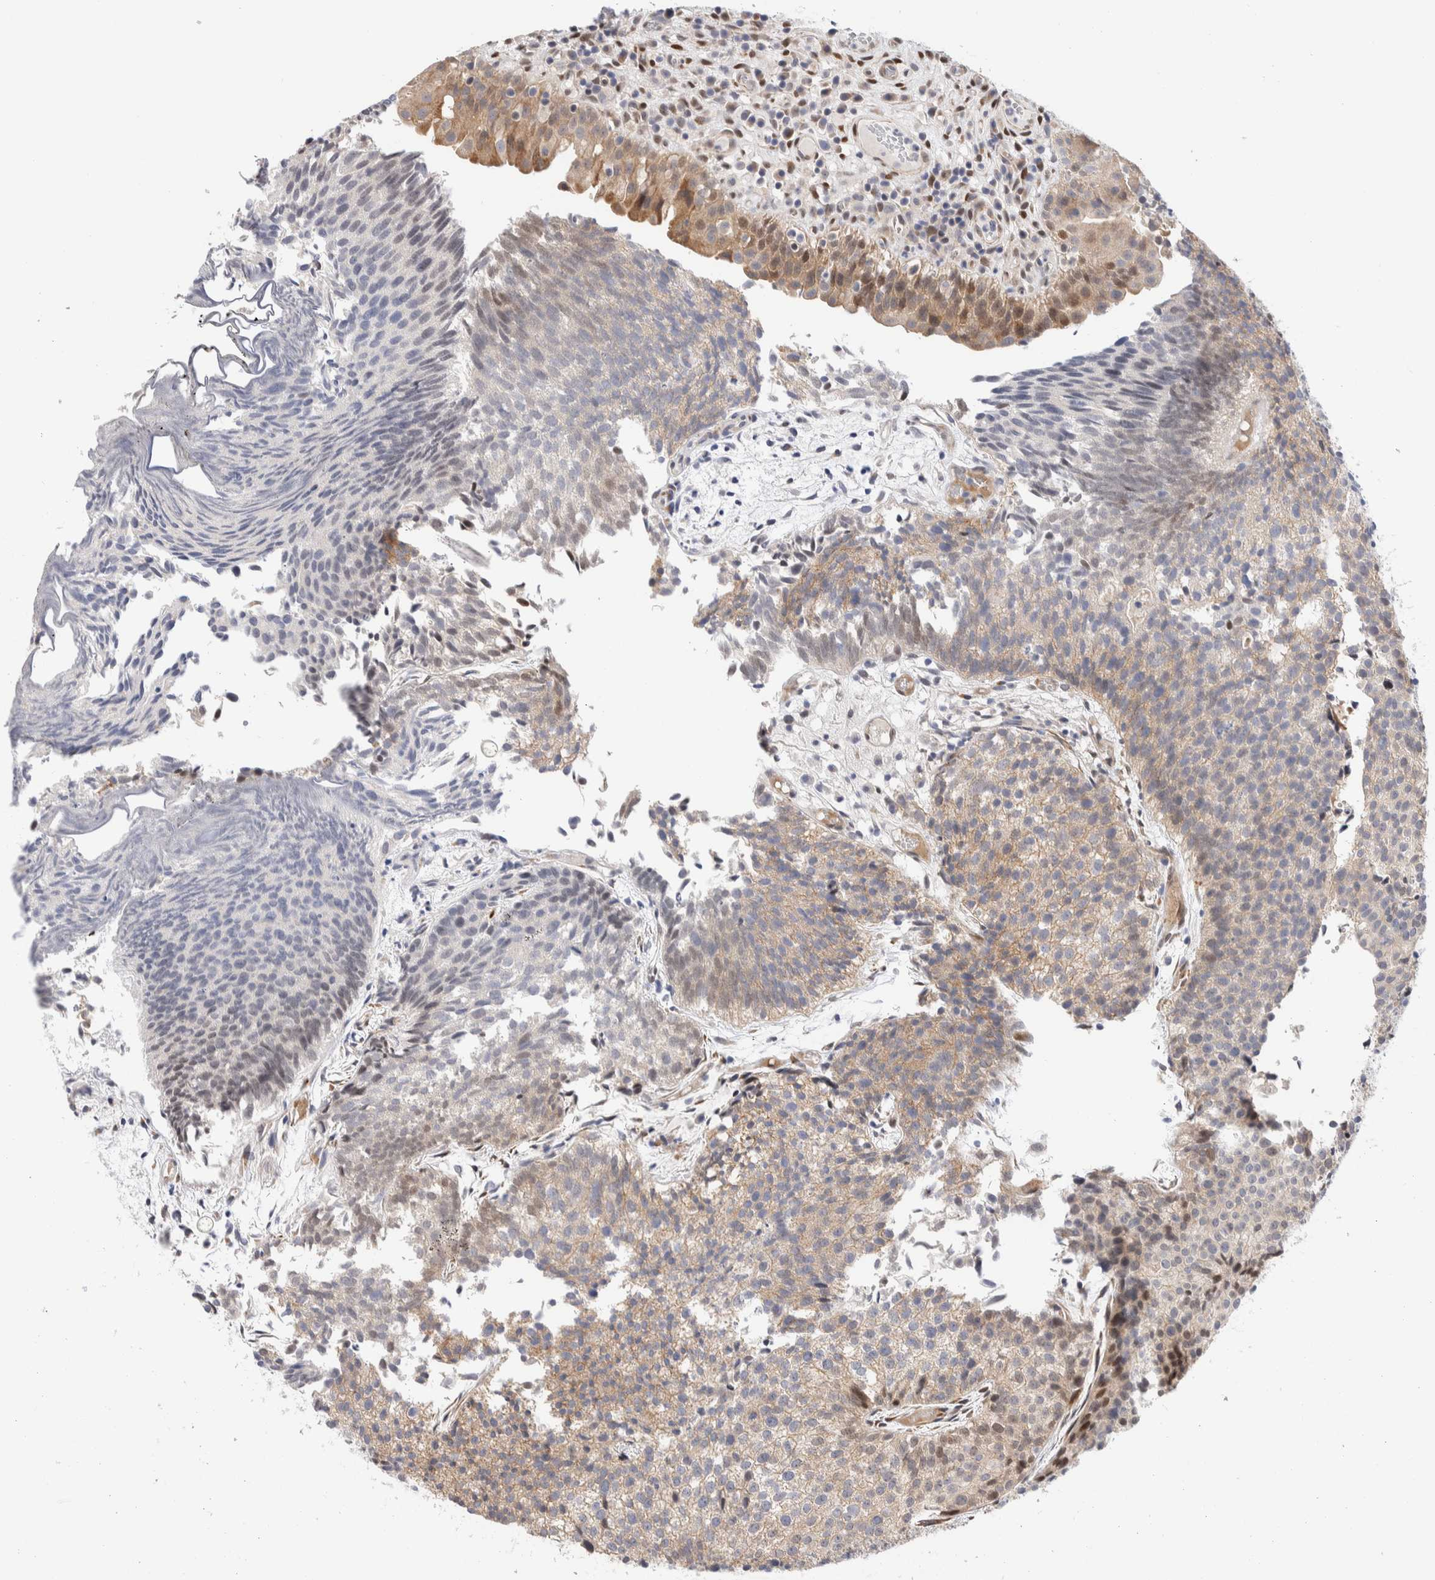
{"staining": {"intensity": "weak", "quantity": "25%-75%", "location": "cytoplasmic/membranous"}, "tissue": "urothelial cancer", "cell_type": "Tumor cells", "image_type": "cancer", "snomed": [{"axis": "morphology", "description": "Urothelial carcinoma, Low grade"}, {"axis": "topography", "description": "Urinary bladder"}], "caption": "The image displays a brown stain indicating the presence of a protein in the cytoplasmic/membranous of tumor cells in urothelial cancer.", "gene": "NSMAF", "patient": {"sex": "male", "age": 86}}